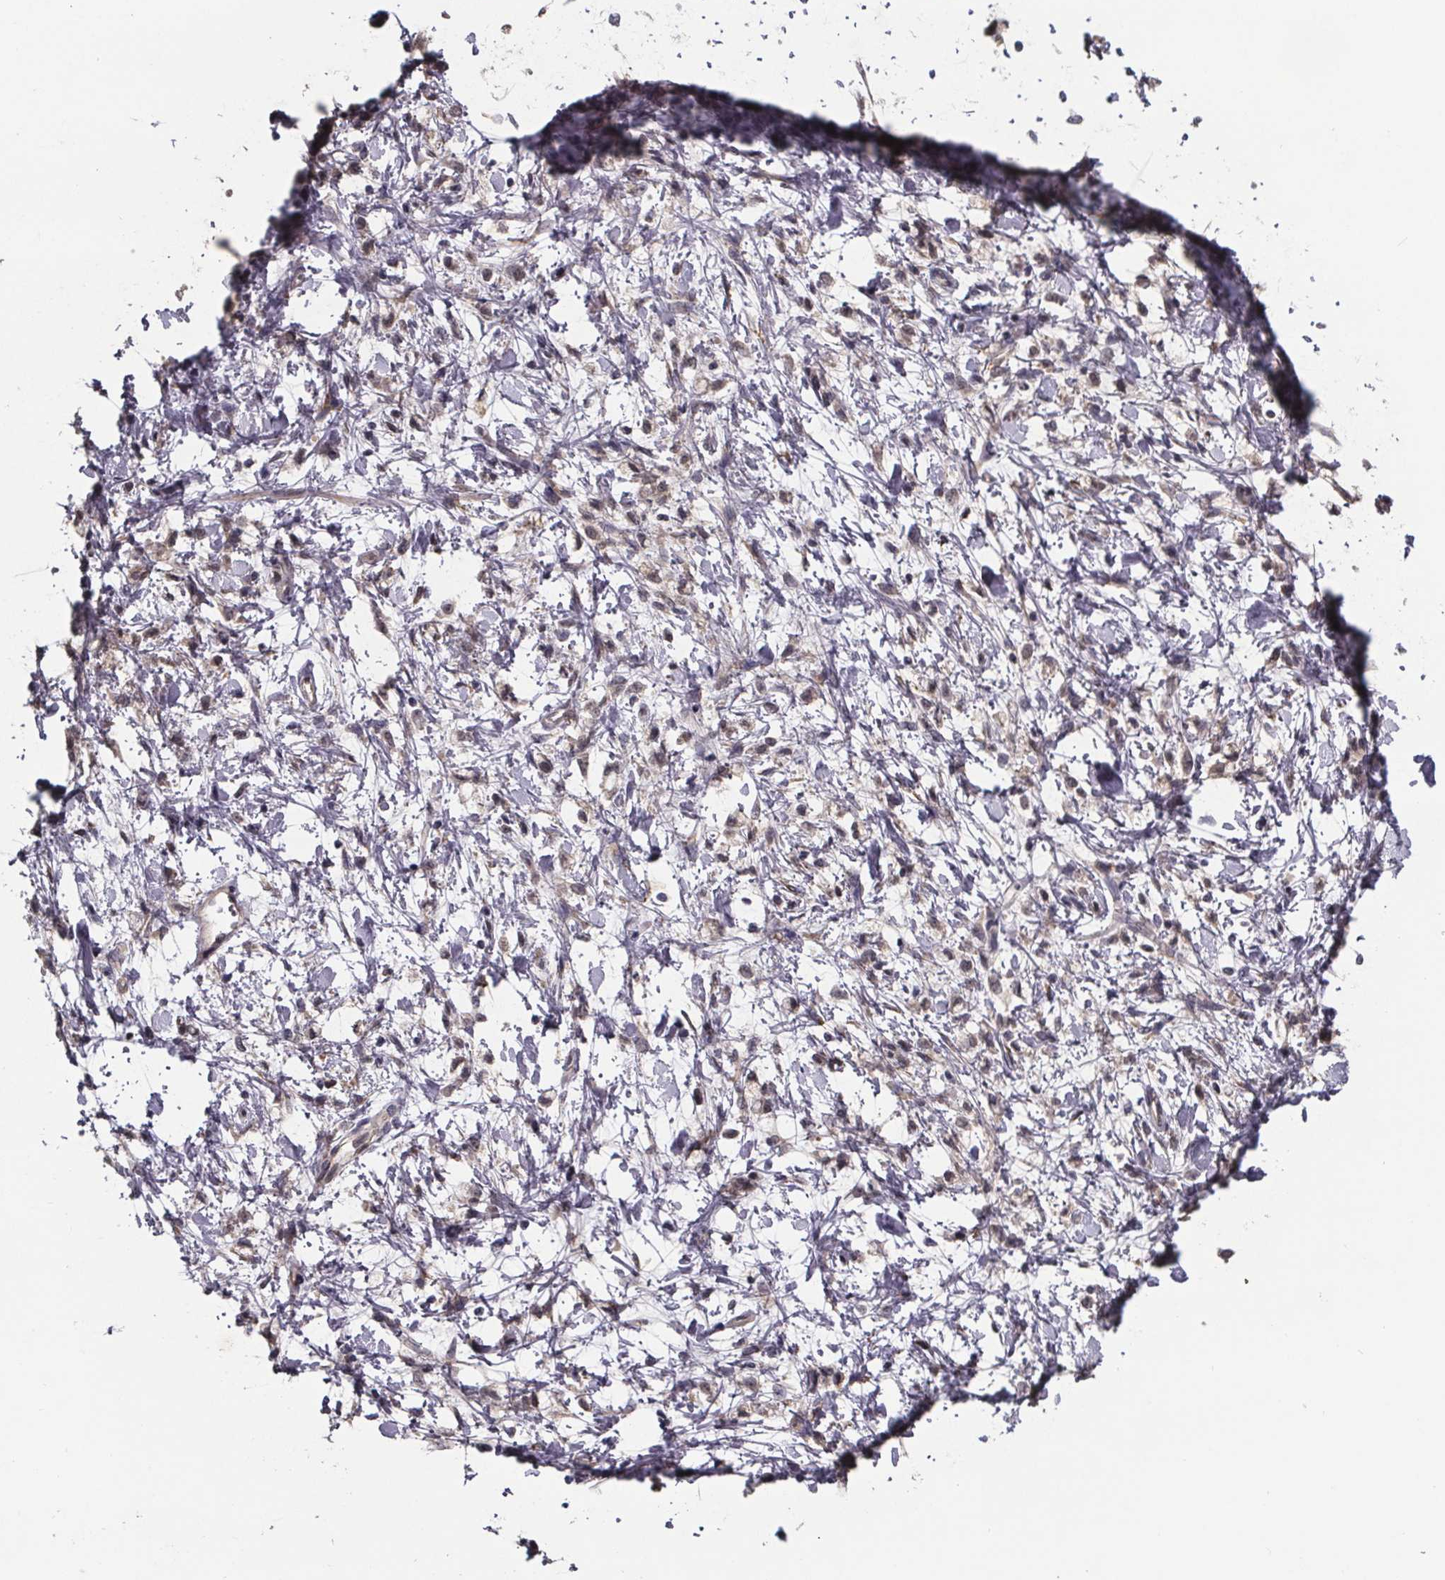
{"staining": {"intensity": "weak", "quantity": ">75%", "location": "cytoplasmic/membranous"}, "tissue": "stomach cancer", "cell_type": "Tumor cells", "image_type": "cancer", "snomed": [{"axis": "morphology", "description": "Adenocarcinoma, NOS"}, {"axis": "topography", "description": "Stomach"}], "caption": "Stomach cancer stained with DAB immunohistochemistry reveals low levels of weak cytoplasmic/membranous staining in about >75% of tumor cells. The staining is performed using DAB (3,3'-diaminobenzidine) brown chromogen to label protein expression. The nuclei are counter-stained blue using hematoxylin.", "gene": "SAT1", "patient": {"sex": "female", "age": 60}}